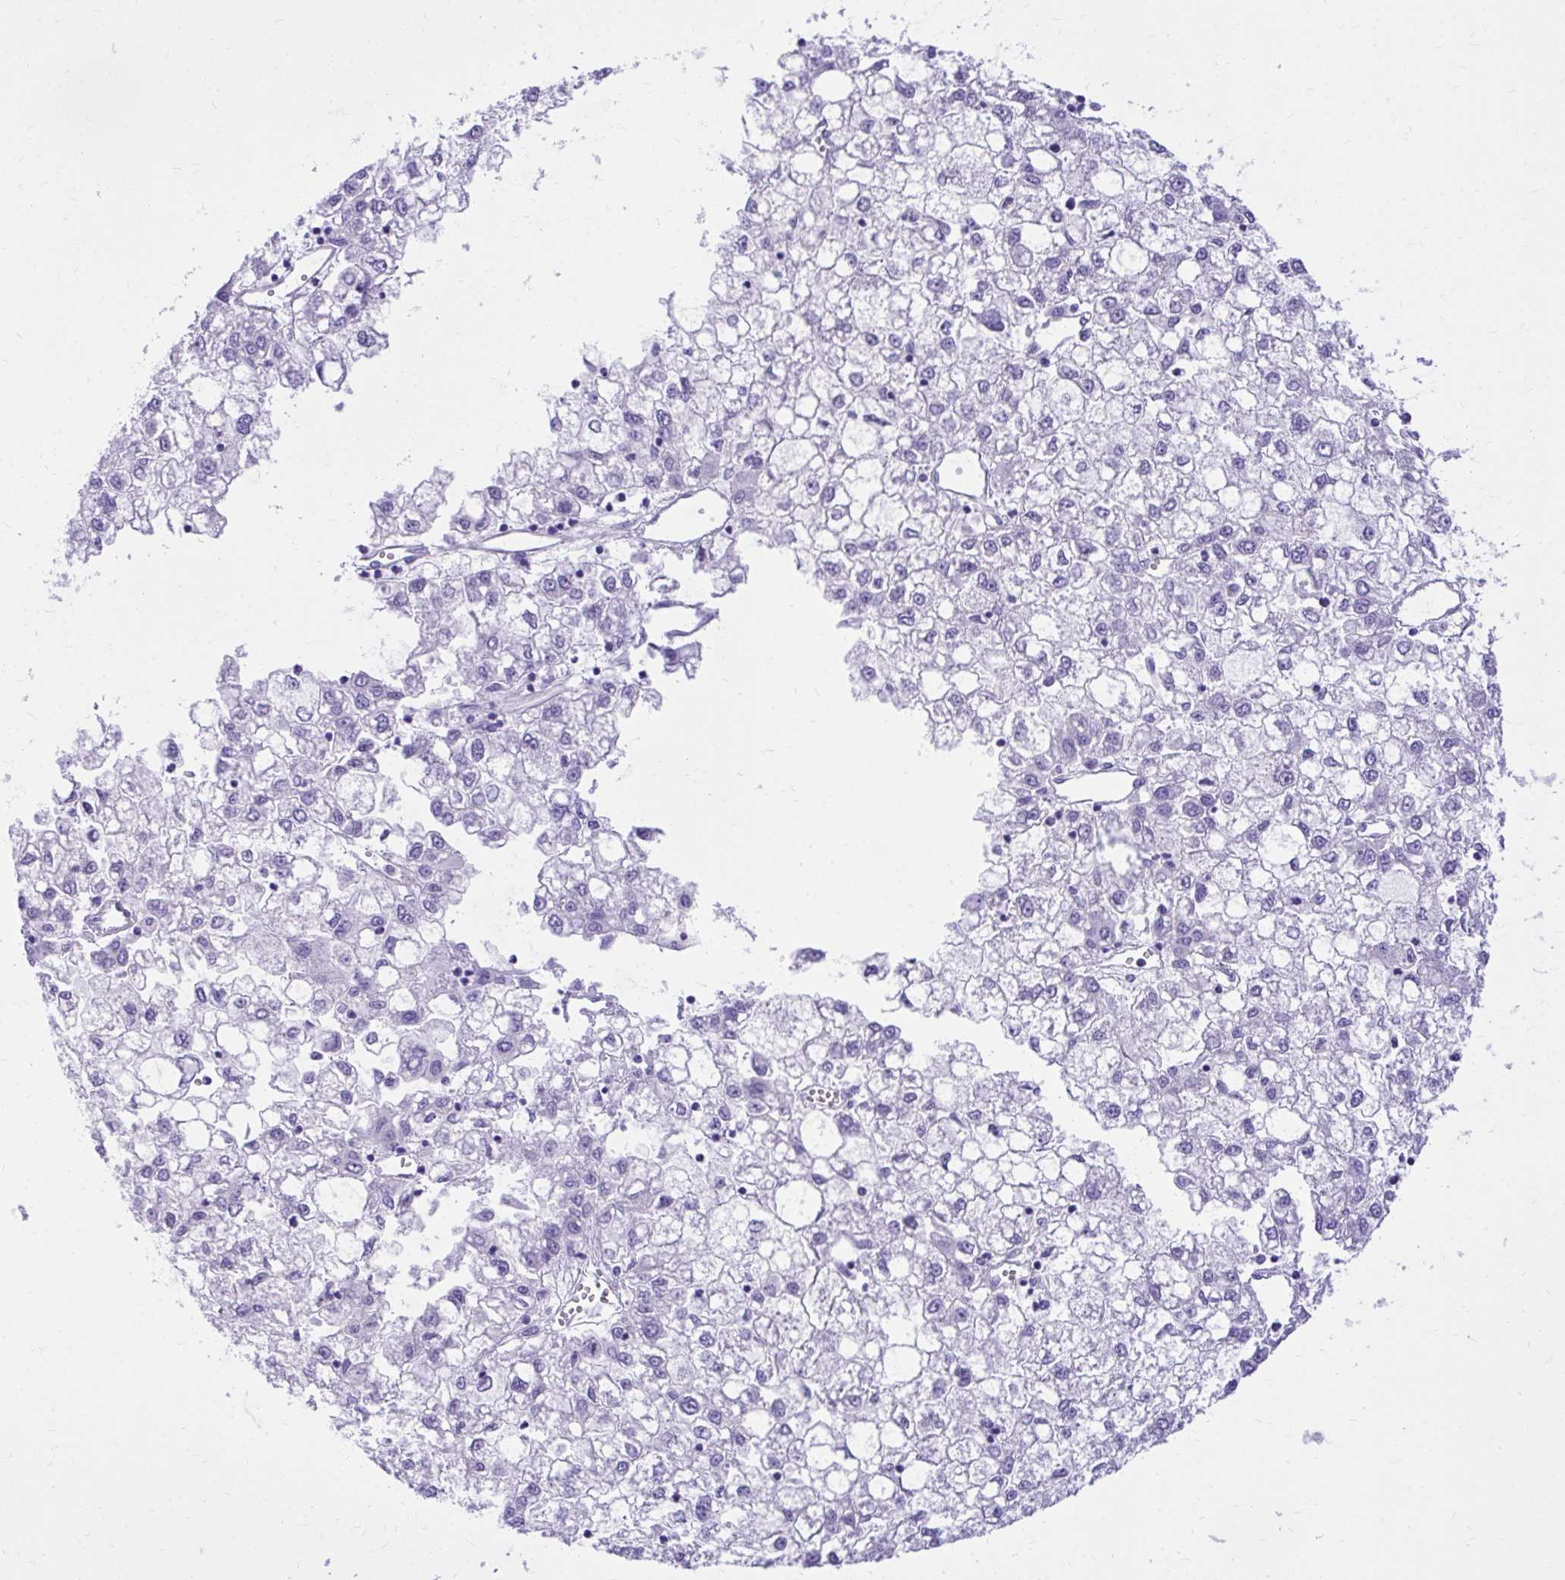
{"staining": {"intensity": "negative", "quantity": "none", "location": "none"}, "tissue": "liver cancer", "cell_type": "Tumor cells", "image_type": "cancer", "snomed": [{"axis": "morphology", "description": "Carcinoma, Hepatocellular, NOS"}, {"axis": "topography", "description": "Liver"}], "caption": "Immunohistochemistry (IHC) of human liver cancer (hepatocellular carcinoma) exhibits no expression in tumor cells.", "gene": "PELI3", "patient": {"sex": "male", "age": 40}}